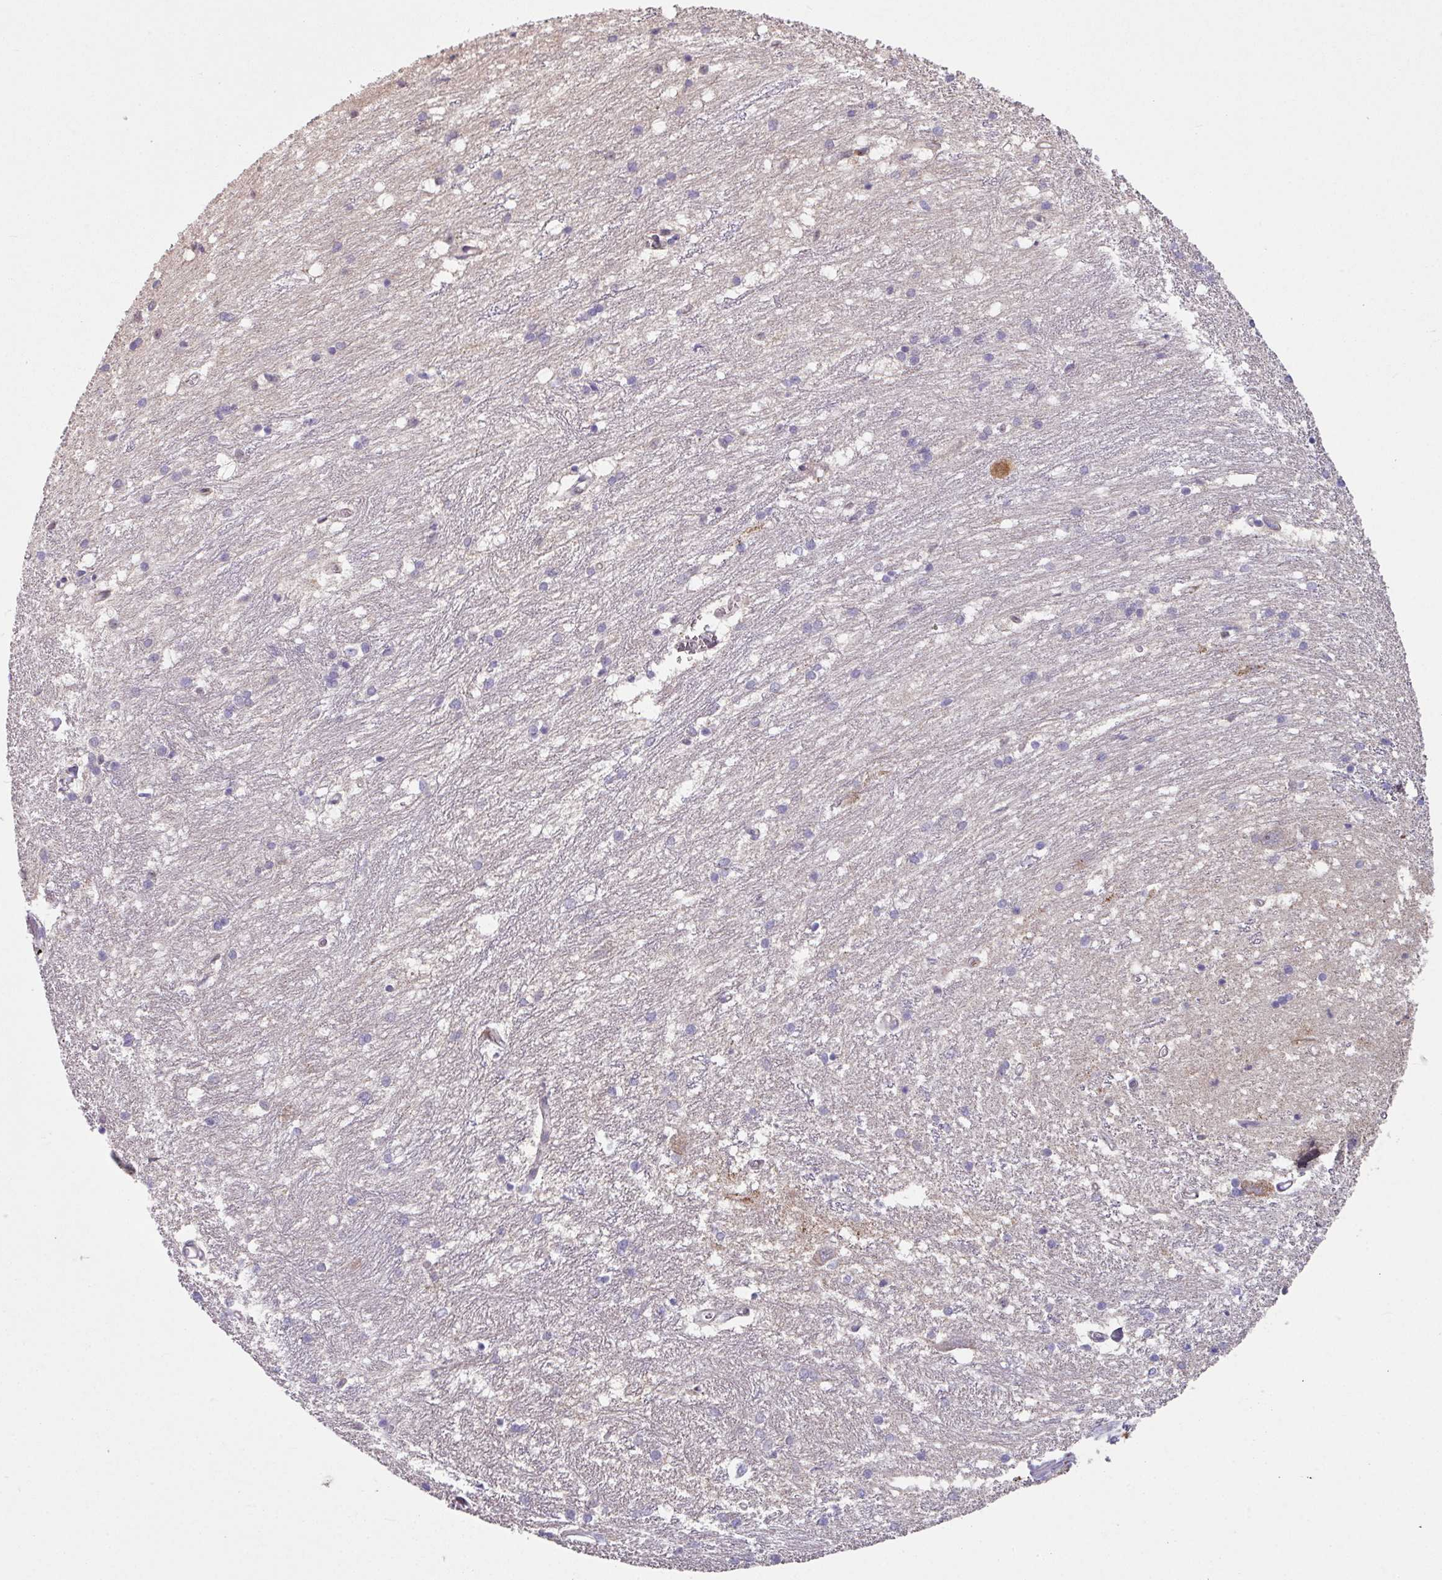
{"staining": {"intensity": "negative", "quantity": "none", "location": "none"}, "tissue": "caudate", "cell_type": "Glial cells", "image_type": "normal", "snomed": [{"axis": "morphology", "description": "Normal tissue, NOS"}, {"axis": "topography", "description": "Lateral ventricle wall"}], "caption": "A histopathology image of caudate stained for a protein reveals no brown staining in glial cells. (Stains: DAB (3,3'-diaminobenzidine) IHC with hematoxylin counter stain, Microscopy: brightfield microscopy at high magnification).", "gene": "C2orf16", "patient": {"sex": "male", "age": 37}}